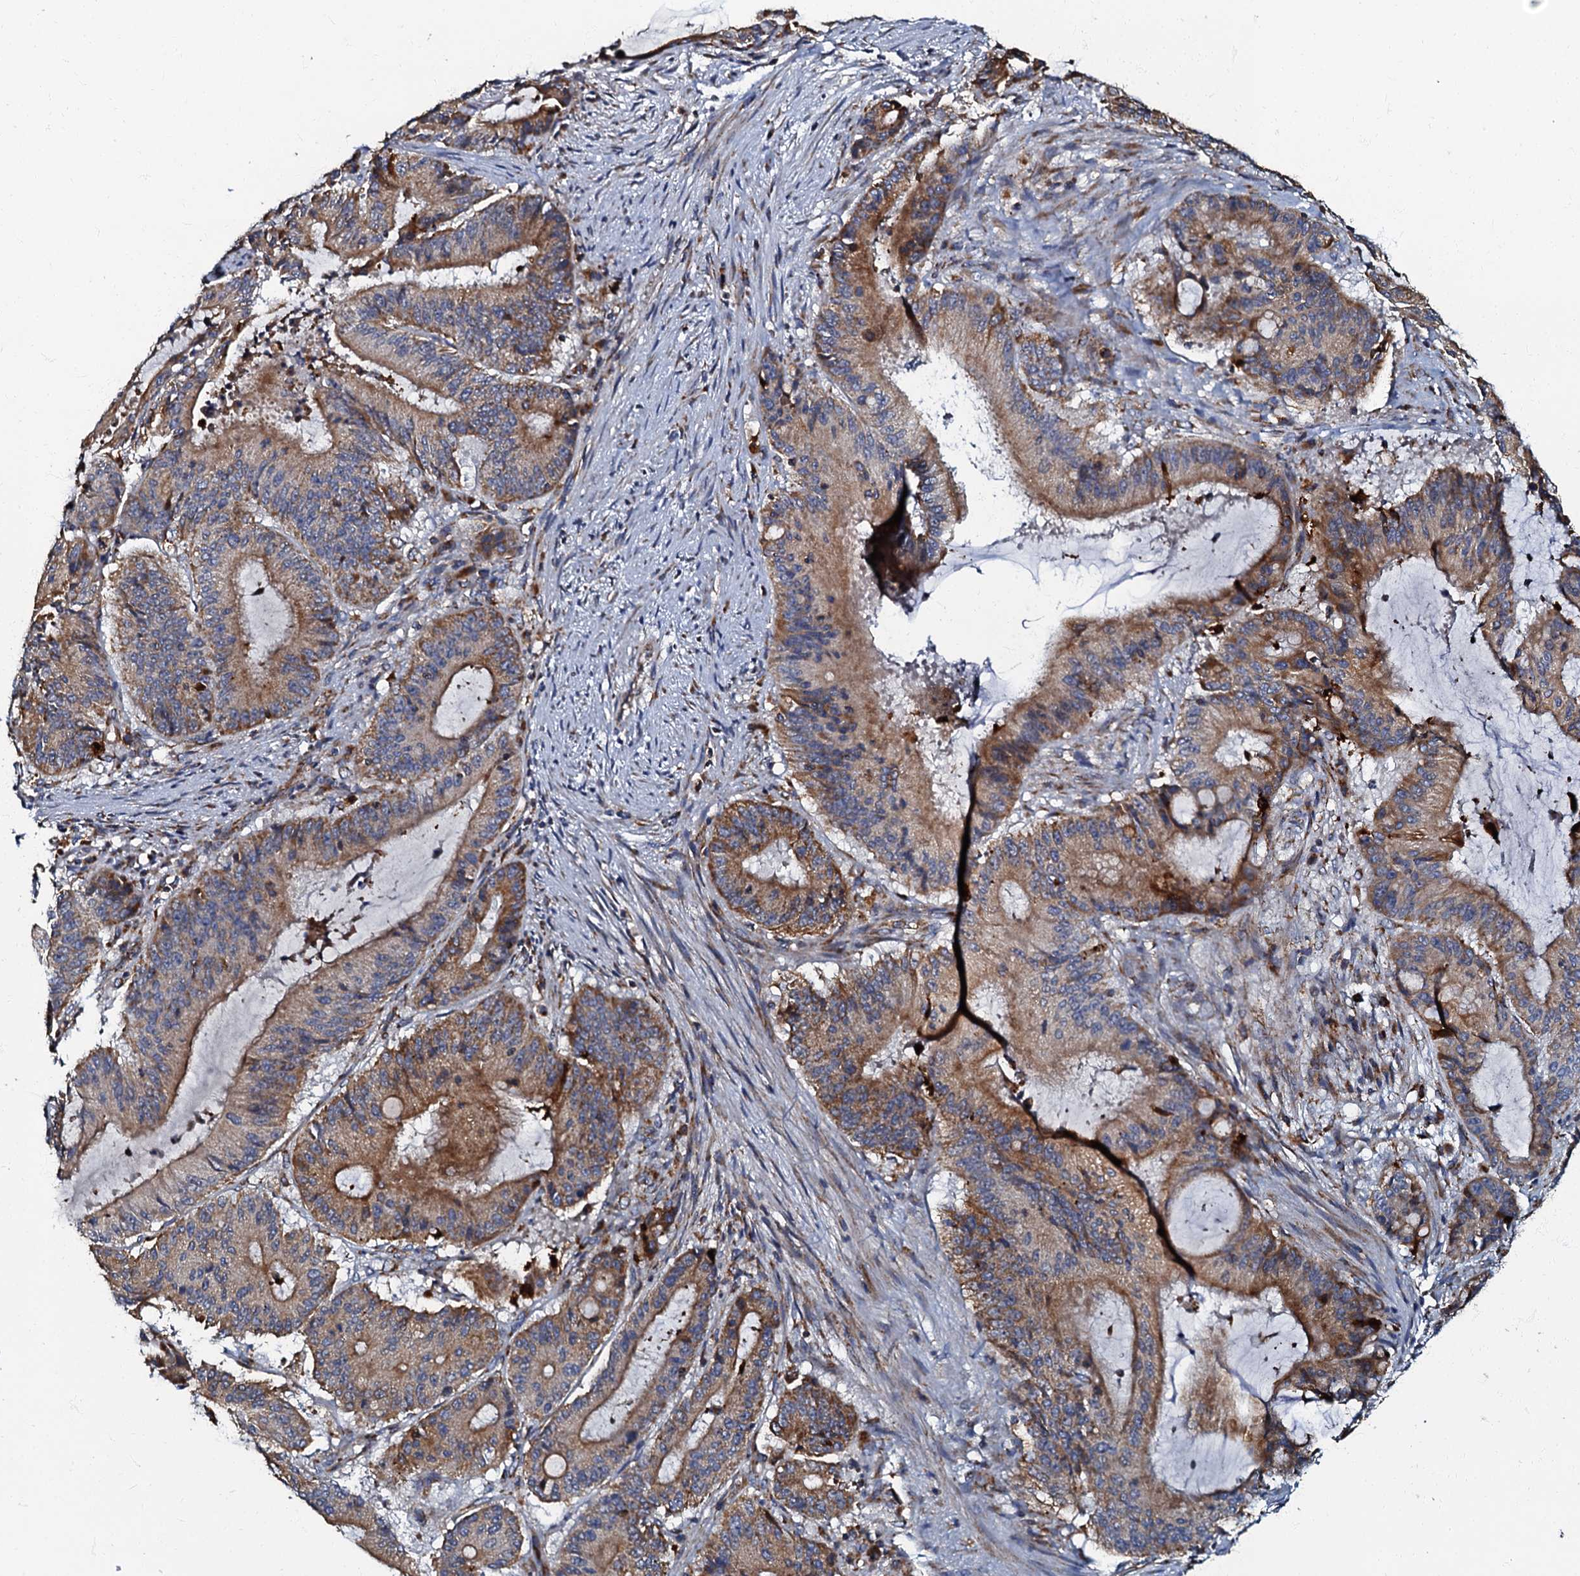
{"staining": {"intensity": "moderate", "quantity": ">75%", "location": "cytoplasmic/membranous"}, "tissue": "liver cancer", "cell_type": "Tumor cells", "image_type": "cancer", "snomed": [{"axis": "morphology", "description": "Normal tissue, NOS"}, {"axis": "morphology", "description": "Cholangiocarcinoma"}, {"axis": "topography", "description": "Liver"}, {"axis": "topography", "description": "Peripheral nerve tissue"}], "caption": "Moderate cytoplasmic/membranous positivity is present in about >75% of tumor cells in liver cancer.", "gene": "NDUFA12", "patient": {"sex": "female", "age": 73}}